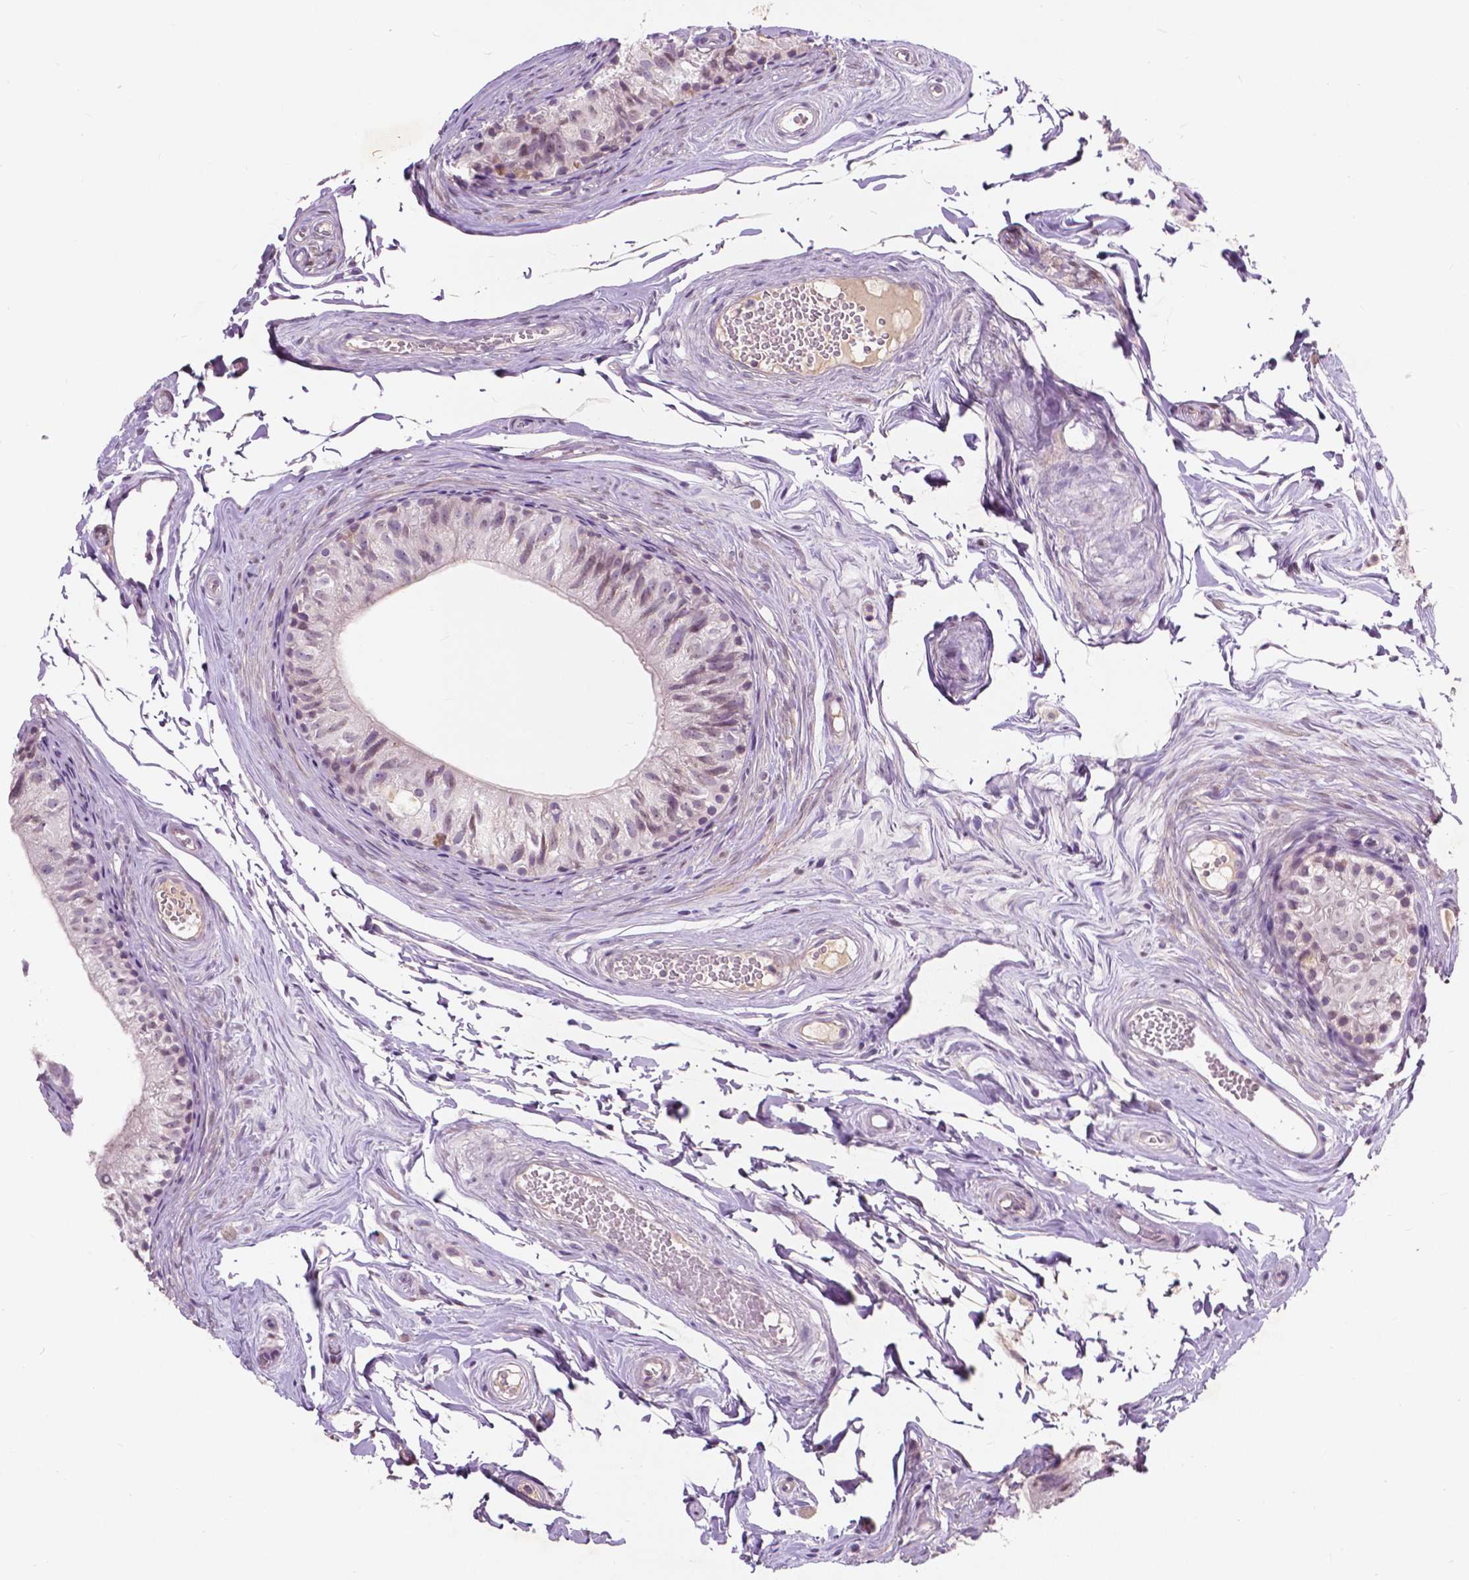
{"staining": {"intensity": "weak", "quantity": "<25%", "location": "nuclear"}, "tissue": "epididymis", "cell_type": "Glandular cells", "image_type": "normal", "snomed": [{"axis": "morphology", "description": "Normal tissue, NOS"}, {"axis": "topography", "description": "Epididymis"}], "caption": "Immunohistochemical staining of benign epididymis displays no significant expression in glandular cells.", "gene": "GPR37", "patient": {"sex": "male", "age": 45}}